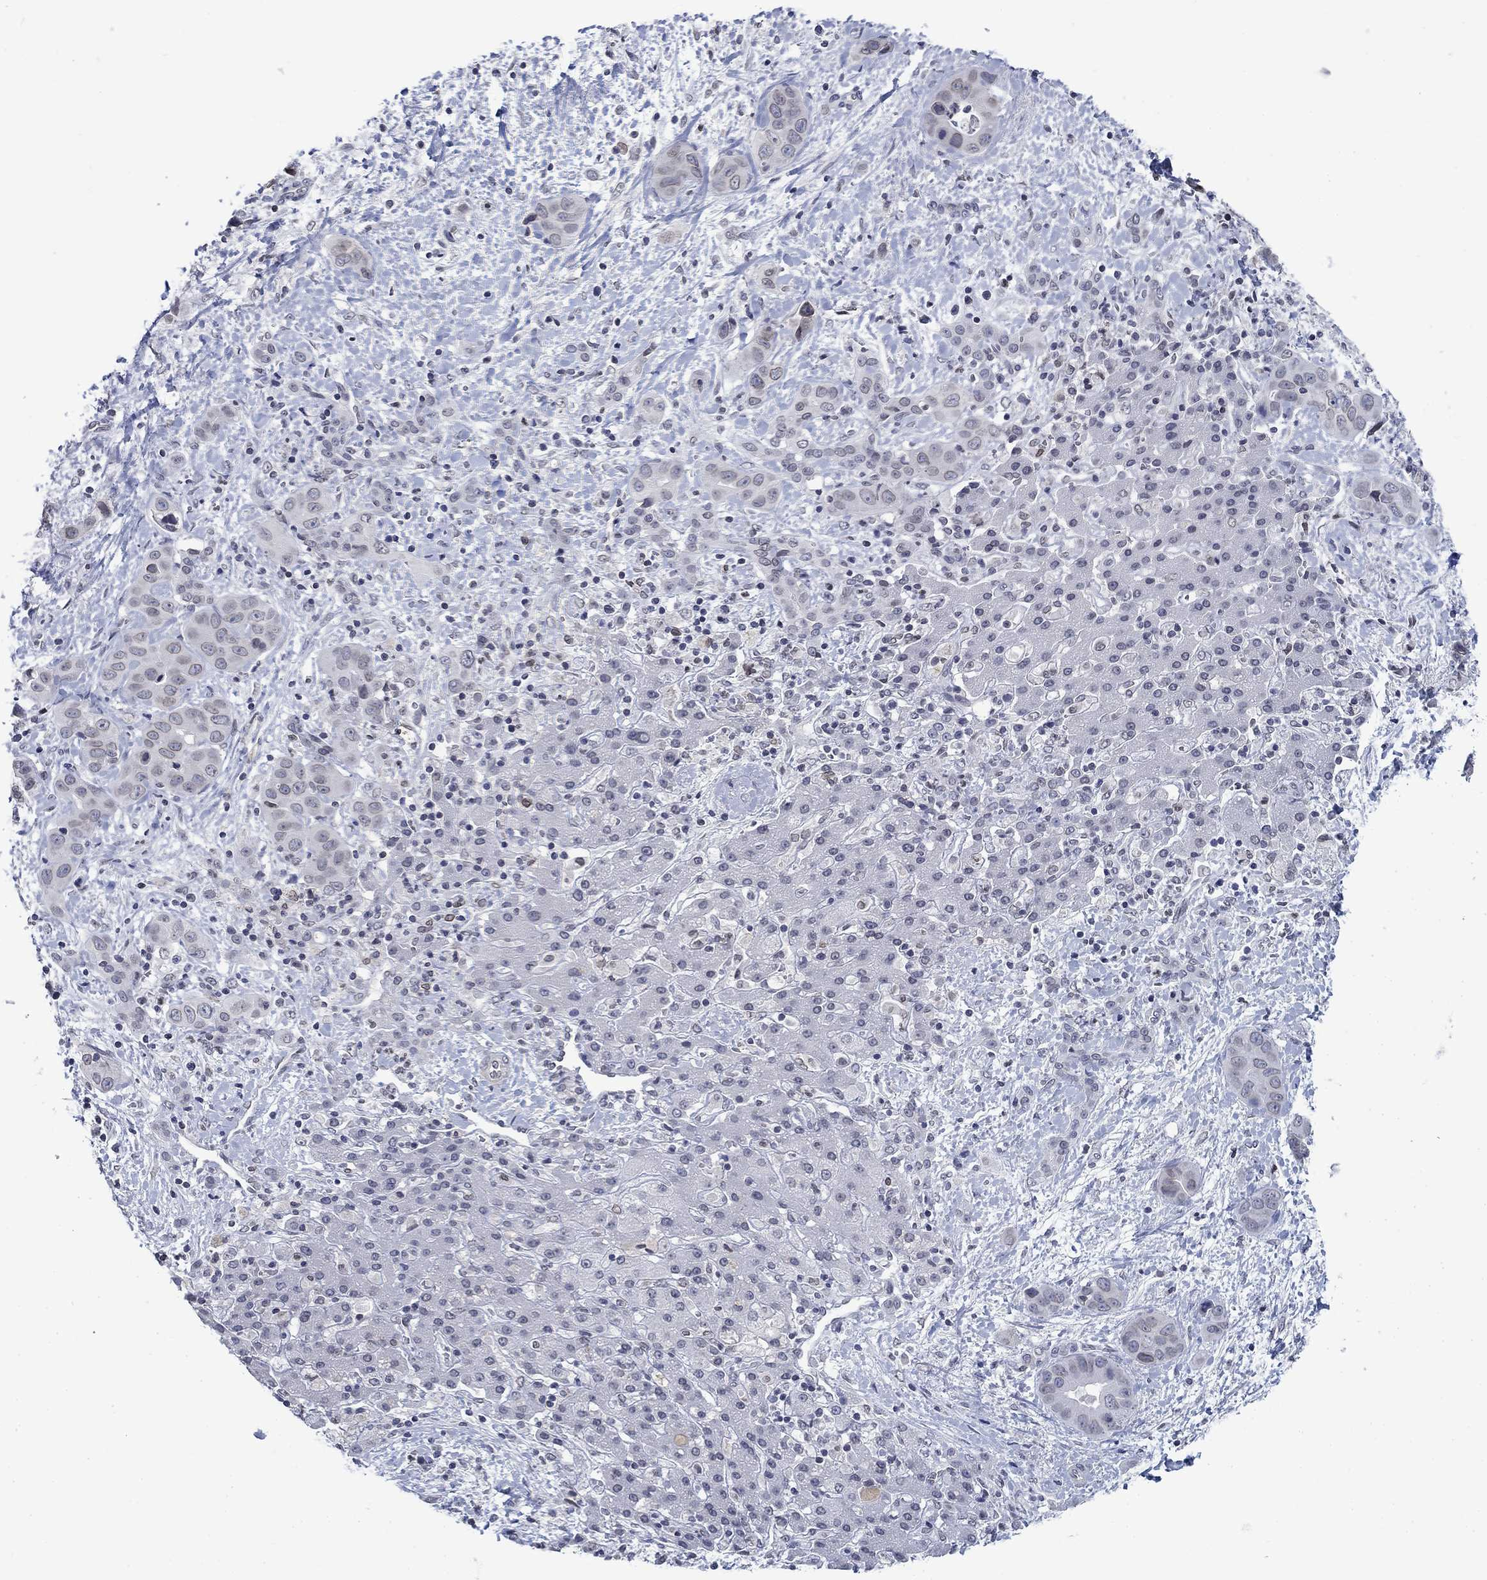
{"staining": {"intensity": "negative", "quantity": "none", "location": "none"}, "tissue": "liver cancer", "cell_type": "Tumor cells", "image_type": "cancer", "snomed": [{"axis": "morphology", "description": "Cholangiocarcinoma"}, {"axis": "topography", "description": "Liver"}], "caption": "IHC of liver cholangiocarcinoma displays no positivity in tumor cells. (Brightfield microscopy of DAB immunohistochemistry (IHC) at high magnification).", "gene": "TOR1AIP1", "patient": {"sex": "female", "age": 52}}